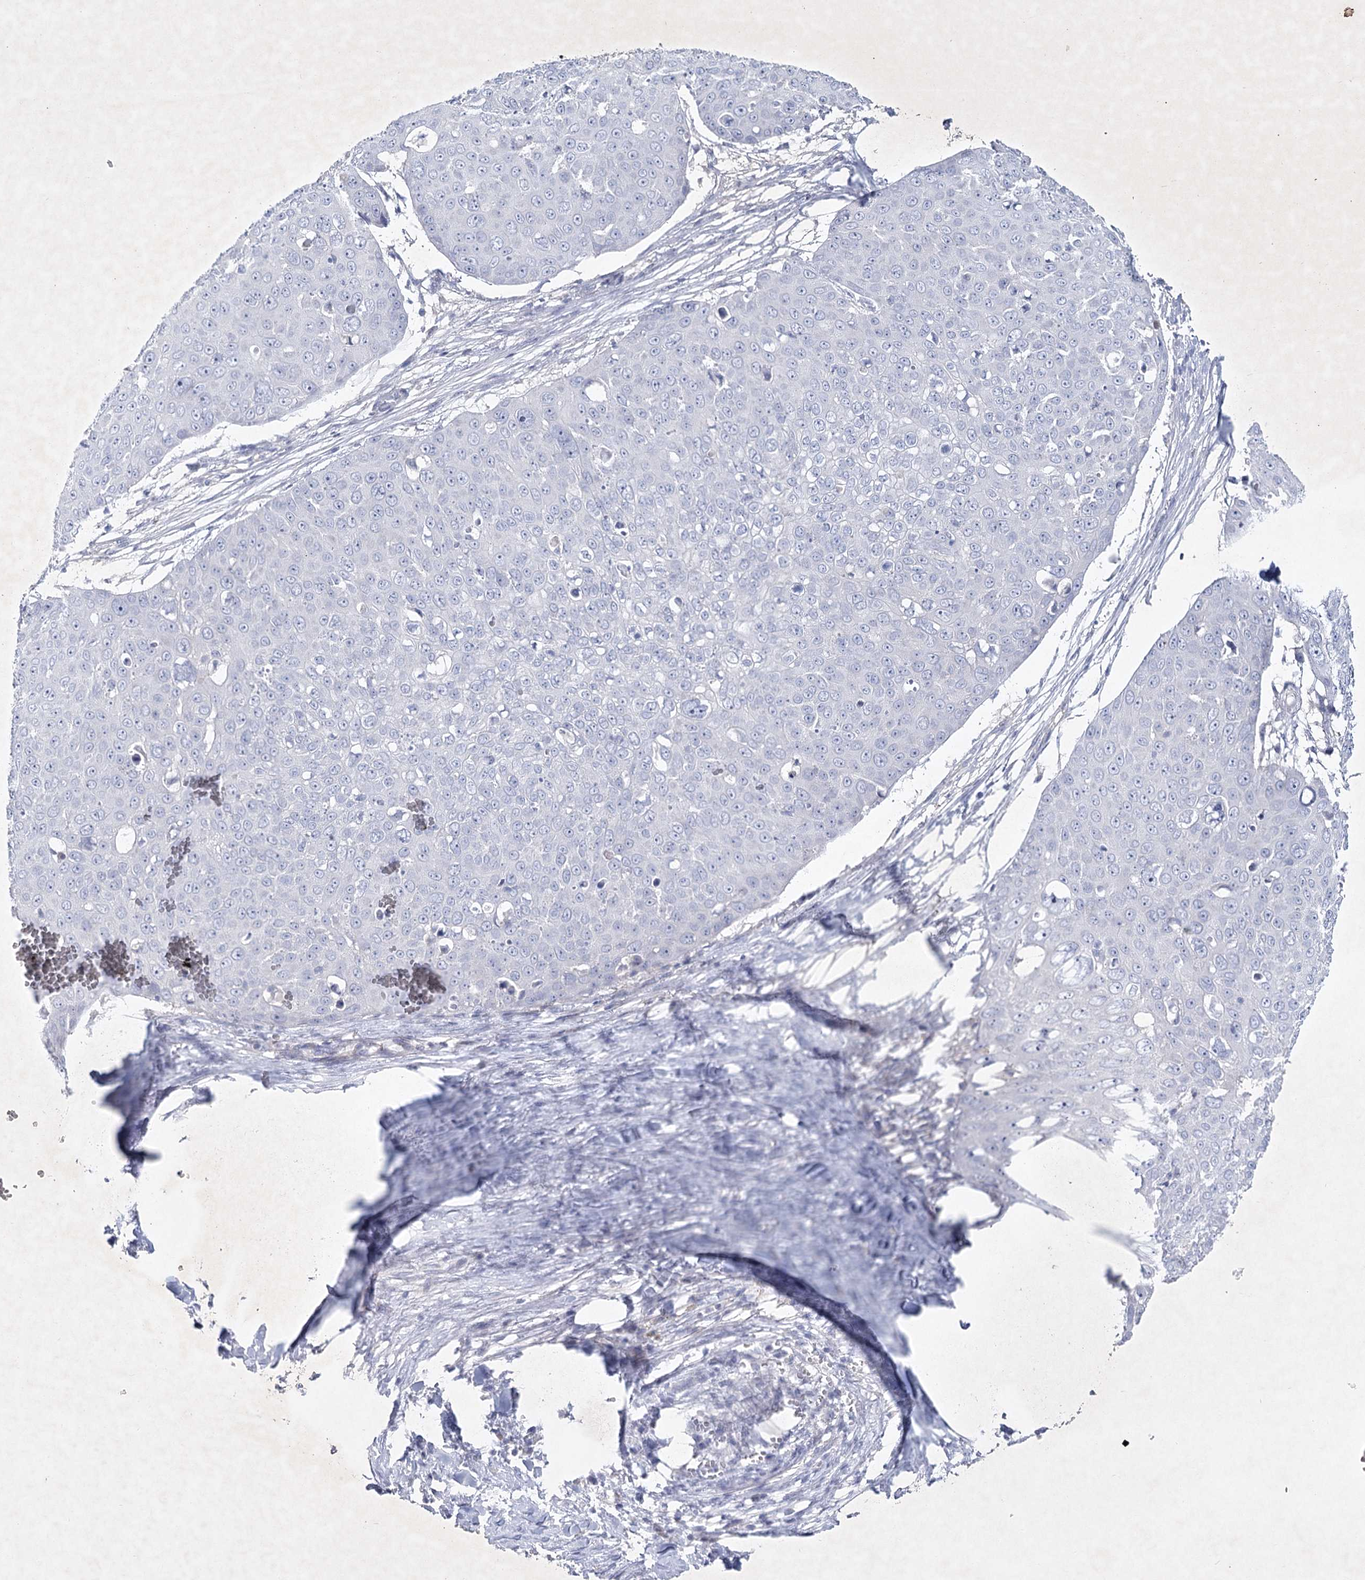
{"staining": {"intensity": "negative", "quantity": "none", "location": "none"}, "tissue": "skin cancer", "cell_type": "Tumor cells", "image_type": "cancer", "snomed": [{"axis": "morphology", "description": "Squamous cell carcinoma, NOS"}, {"axis": "topography", "description": "Skin"}], "caption": "A high-resolution image shows immunohistochemistry (IHC) staining of squamous cell carcinoma (skin), which exhibits no significant positivity in tumor cells.", "gene": "MAP3K13", "patient": {"sex": "male", "age": 71}}